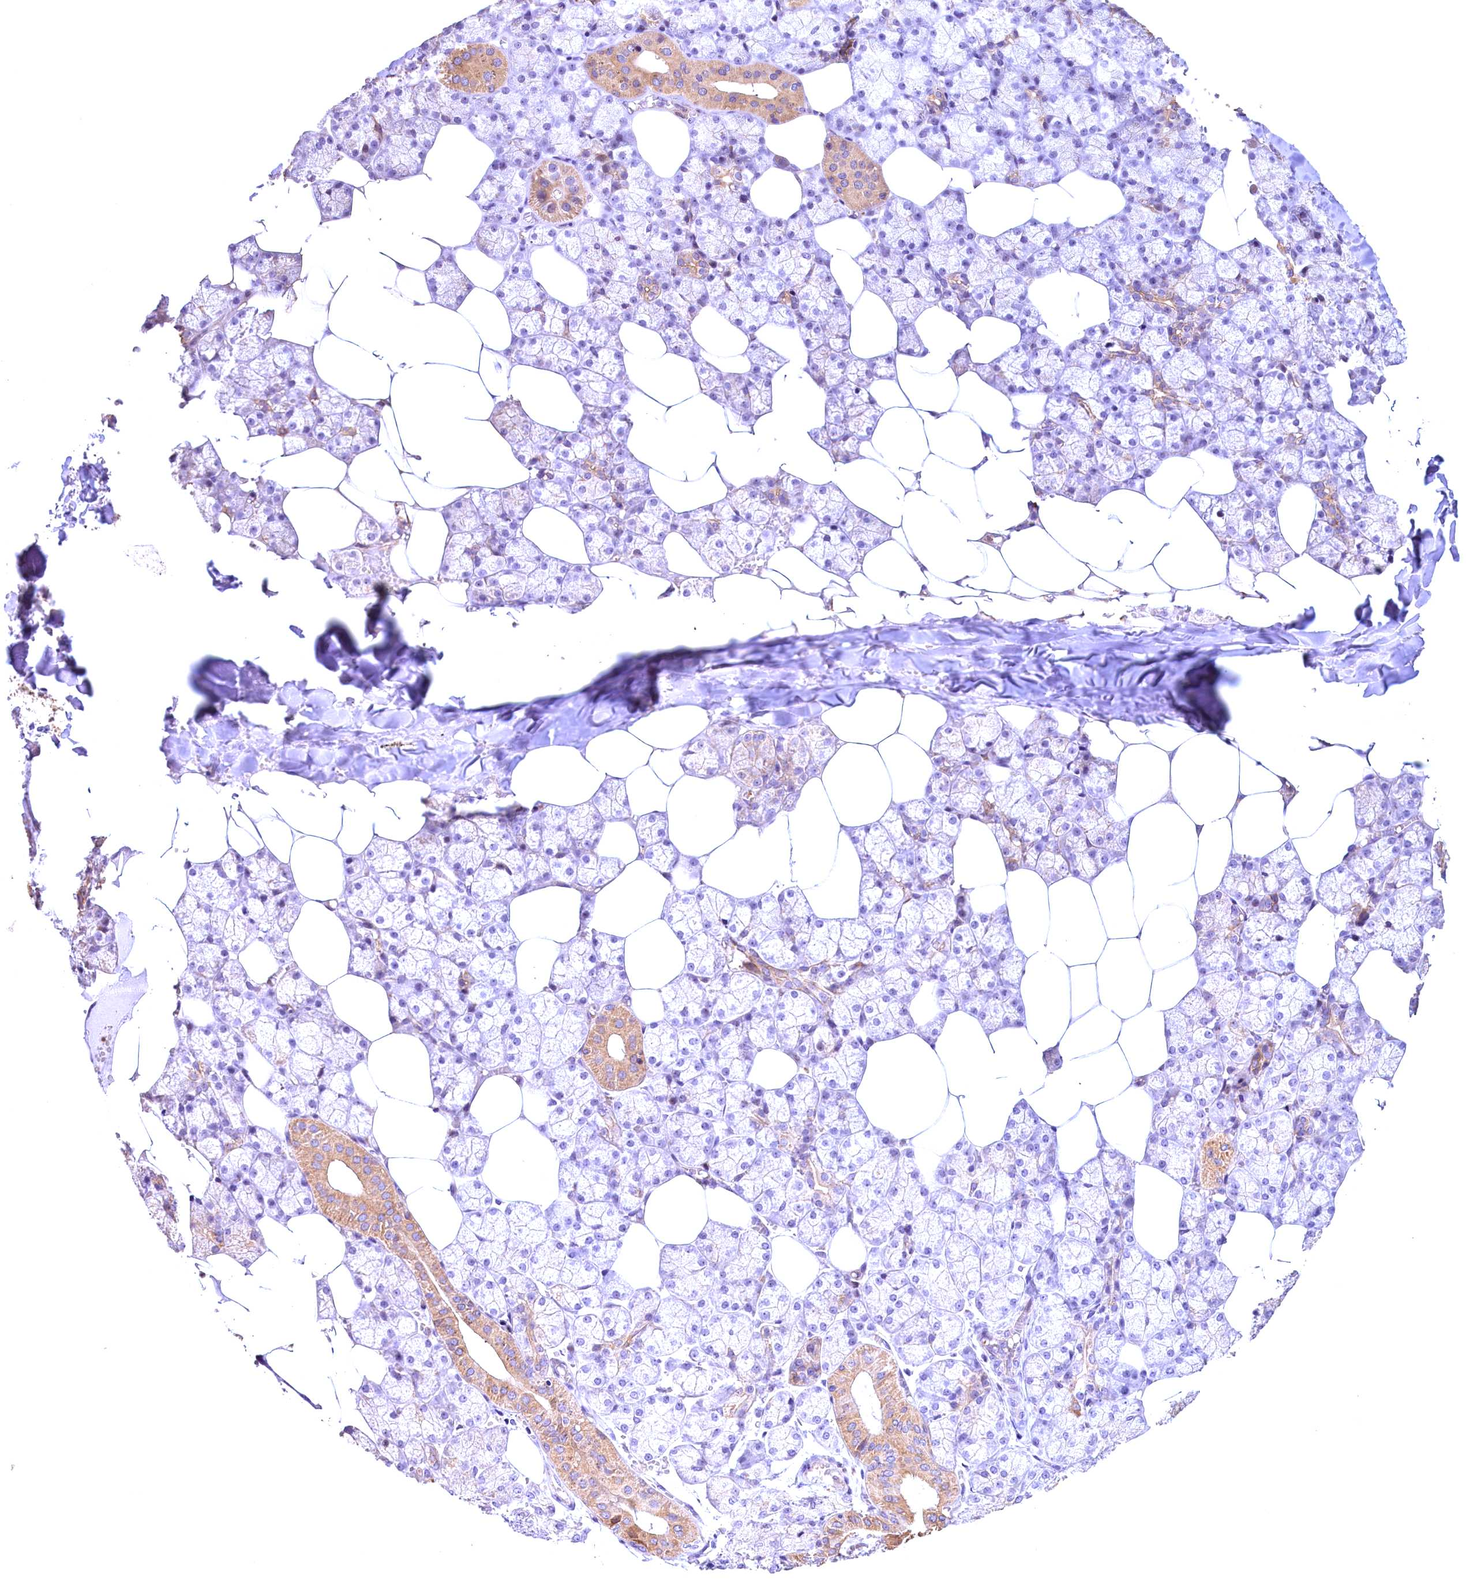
{"staining": {"intensity": "moderate", "quantity": "<25%", "location": "cytoplasmic/membranous,nuclear"}, "tissue": "salivary gland", "cell_type": "Glandular cells", "image_type": "normal", "snomed": [{"axis": "morphology", "description": "Normal tissue, NOS"}, {"axis": "topography", "description": "Salivary gland"}], "caption": "Immunohistochemistry photomicrograph of unremarkable salivary gland: salivary gland stained using immunohistochemistry (IHC) reveals low levels of moderate protein expression localized specifically in the cytoplasmic/membranous,nuclear of glandular cells, appearing as a cytoplasmic/membranous,nuclear brown color.", "gene": "FUZ", "patient": {"sex": "male", "age": 62}}